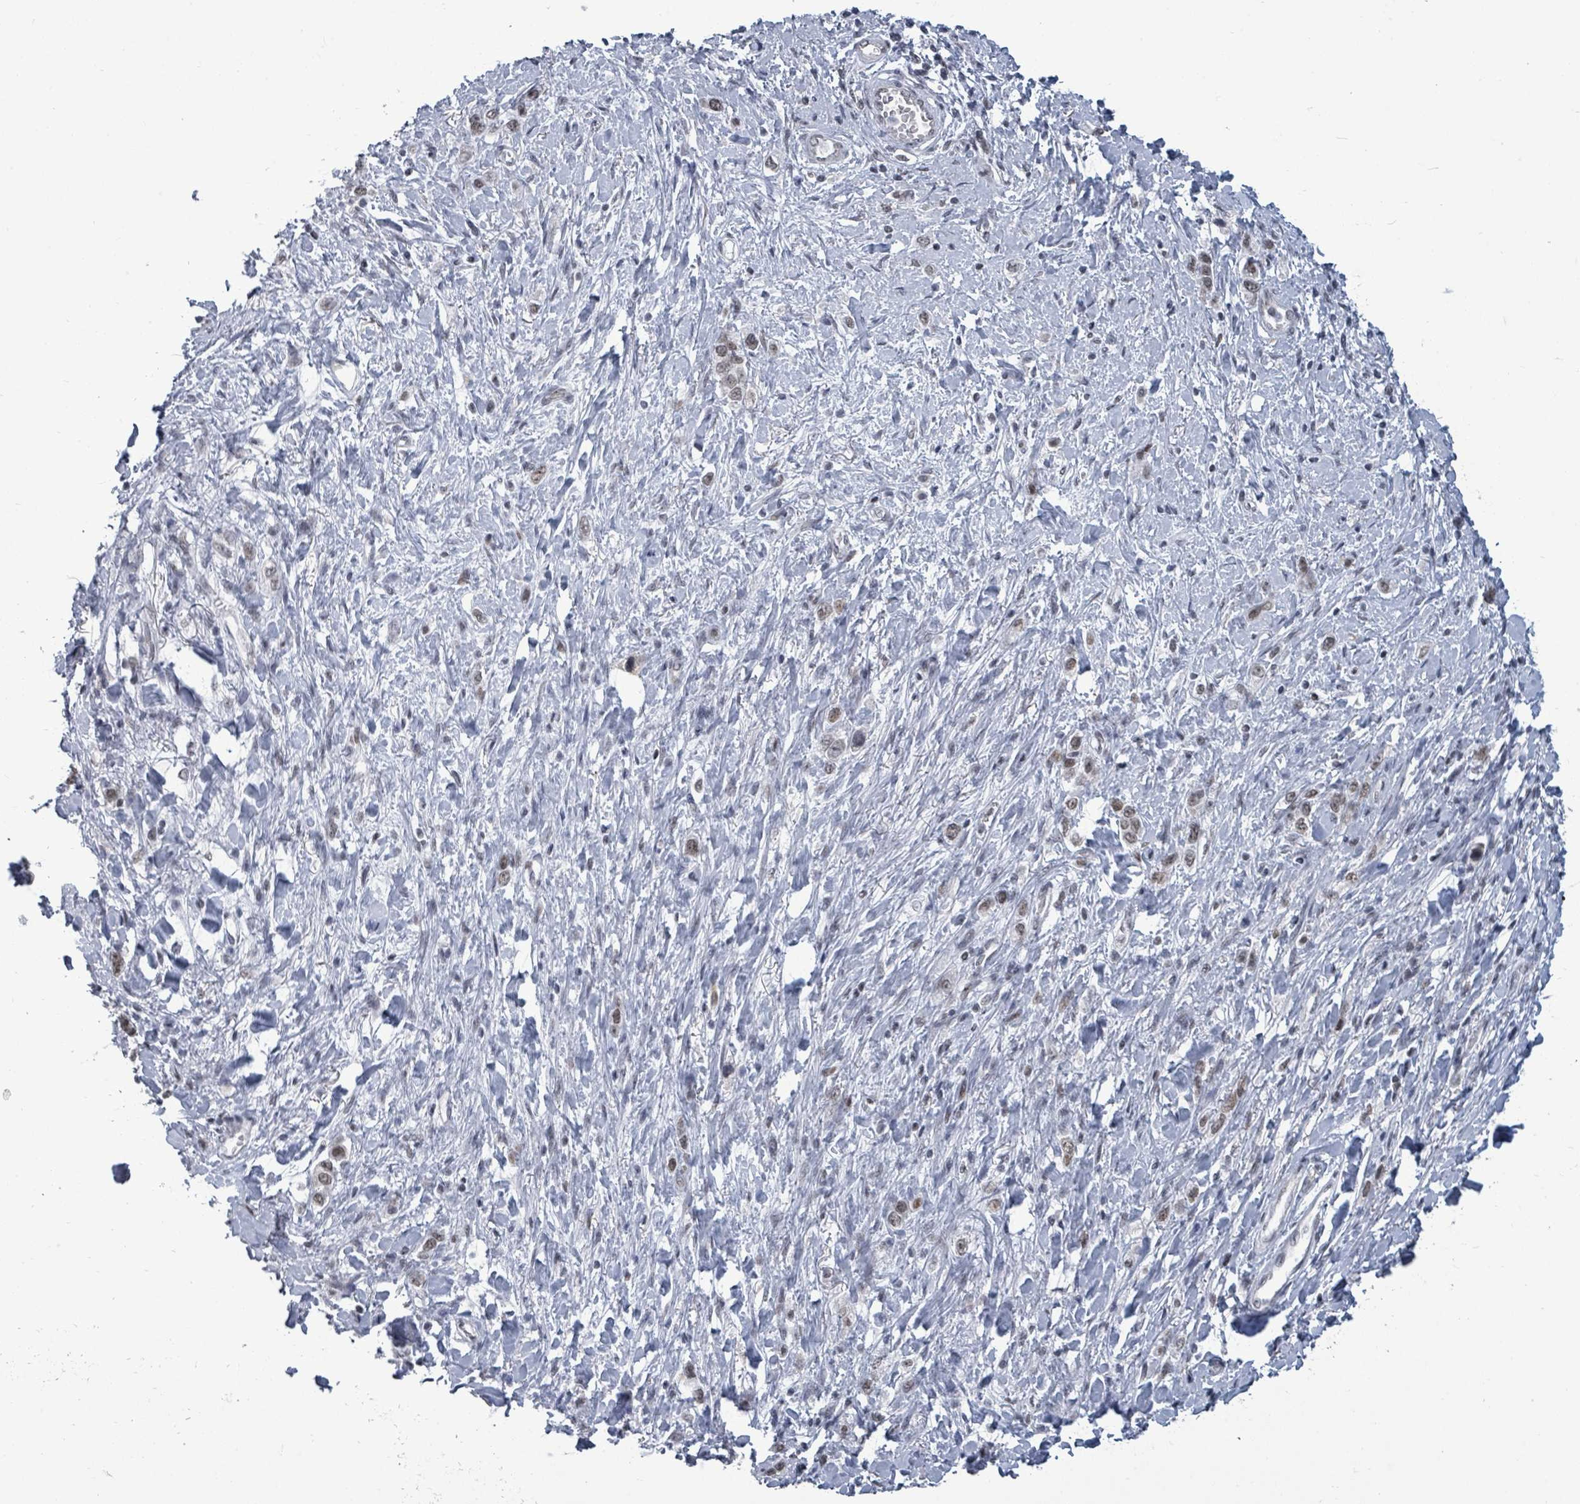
{"staining": {"intensity": "moderate", "quantity": "<25%", "location": "nuclear"}, "tissue": "stomach cancer", "cell_type": "Tumor cells", "image_type": "cancer", "snomed": [{"axis": "morphology", "description": "Adenocarcinoma, NOS"}, {"axis": "topography", "description": "Stomach"}], "caption": "Adenocarcinoma (stomach) stained with a brown dye reveals moderate nuclear positive positivity in approximately <25% of tumor cells.", "gene": "ERCC5", "patient": {"sex": "female", "age": 65}}